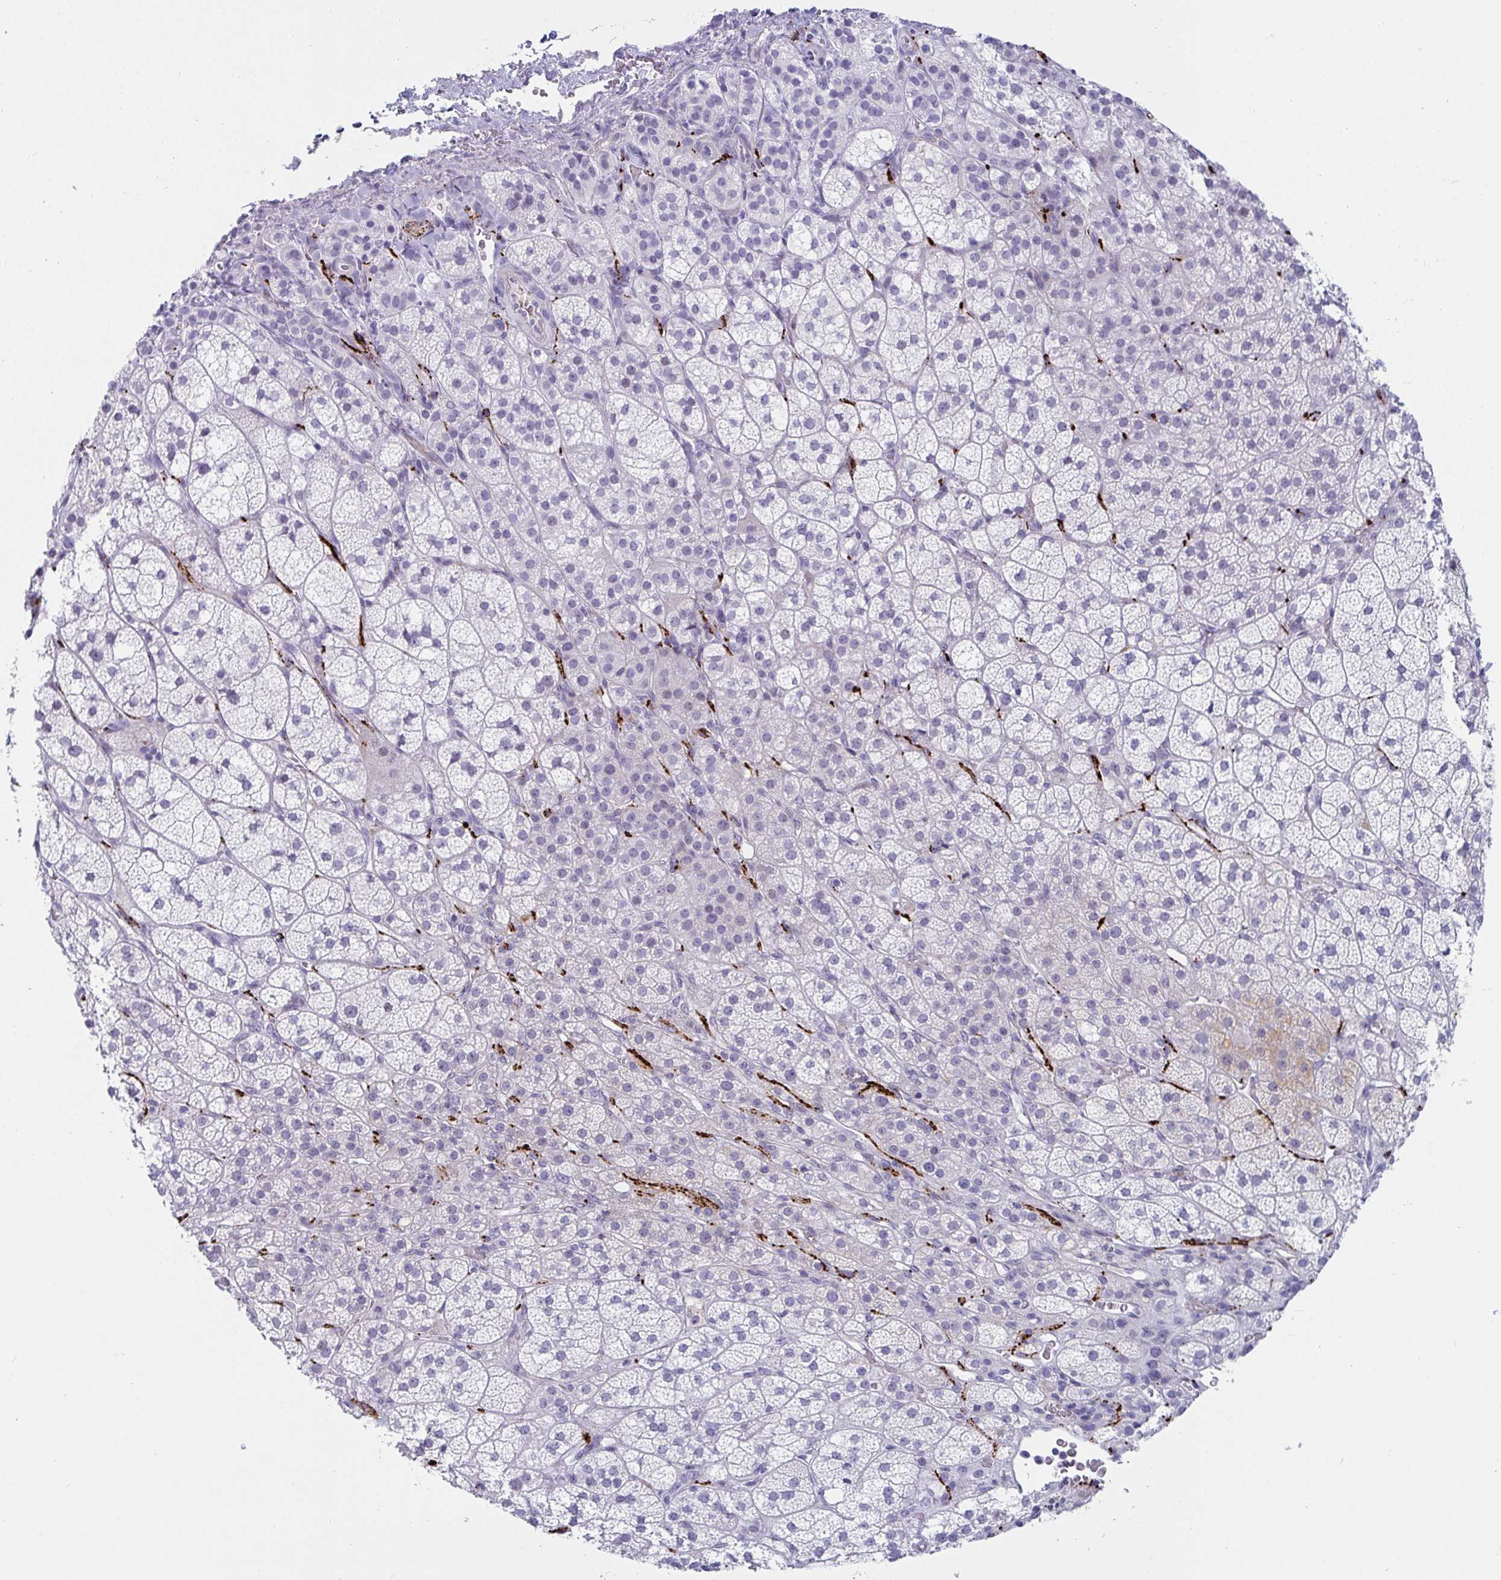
{"staining": {"intensity": "strong", "quantity": "<25%", "location": "cytoplasmic/membranous"}, "tissue": "adrenal gland", "cell_type": "Glandular cells", "image_type": "normal", "snomed": [{"axis": "morphology", "description": "Normal tissue, NOS"}, {"axis": "topography", "description": "Adrenal gland"}], "caption": "Brown immunohistochemical staining in benign human adrenal gland displays strong cytoplasmic/membranous staining in about <25% of glandular cells.", "gene": "NPY", "patient": {"sex": "female", "age": 60}}